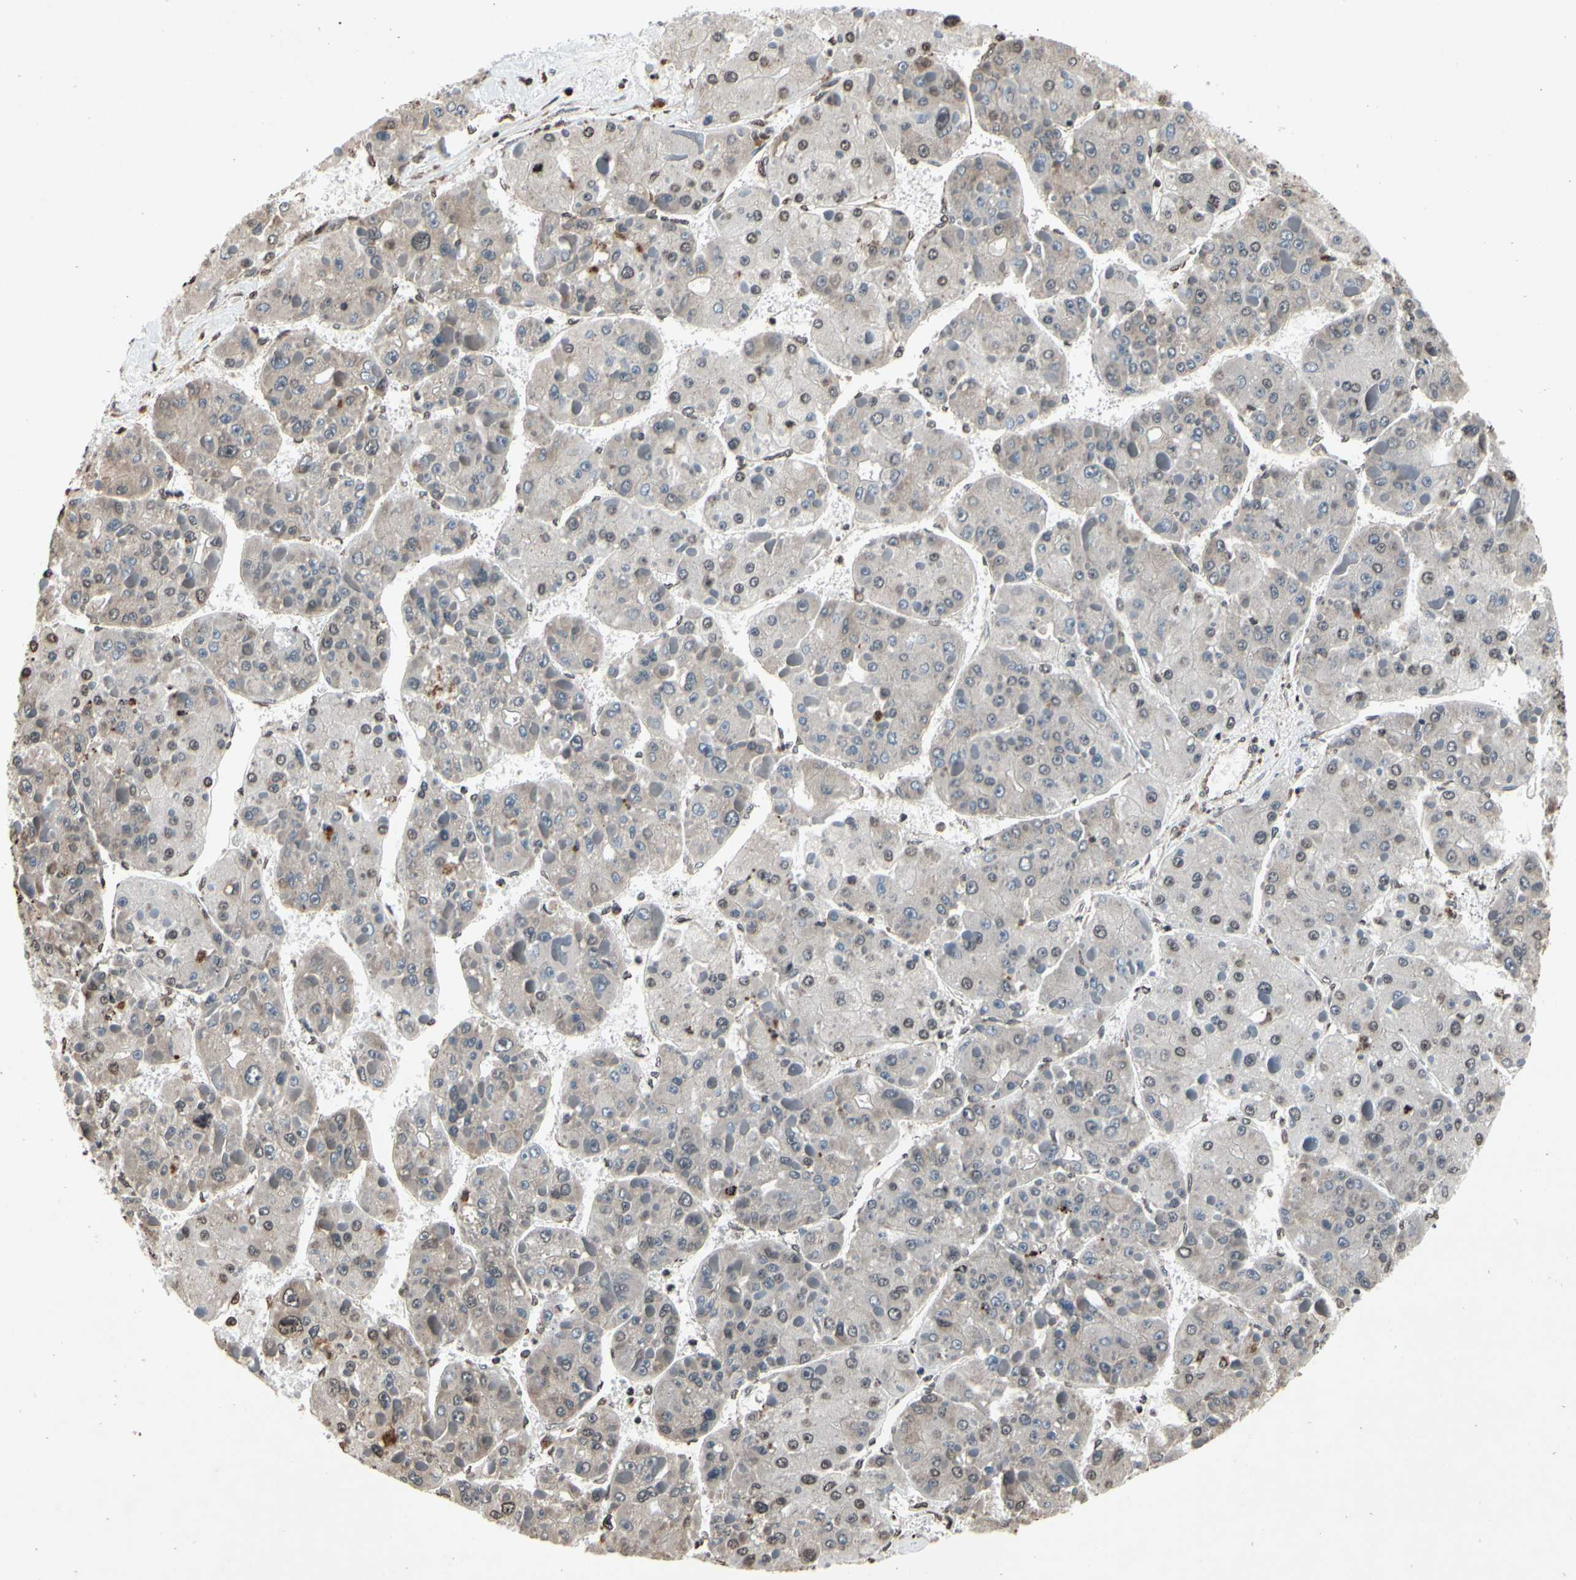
{"staining": {"intensity": "moderate", "quantity": "25%-75%", "location": "nuclear"}, "tissue": "liver cancer", "cell_type": "Tumor cells", "image_type": "cancer", "snomed": [{"axis": "morphology", "description": "Carcinoma, Hepatocellular, NOS"}, {"axis": "topography", "description": "Liver"}], "caption": "Hepatocellular carcinoma (liver) stained with a brown dye shows moderate nuclear positive expression in approximately 25%-75% of tumor cells.", "gene": "HIPK2", "patient": {"sex": "female", "age": 73}}